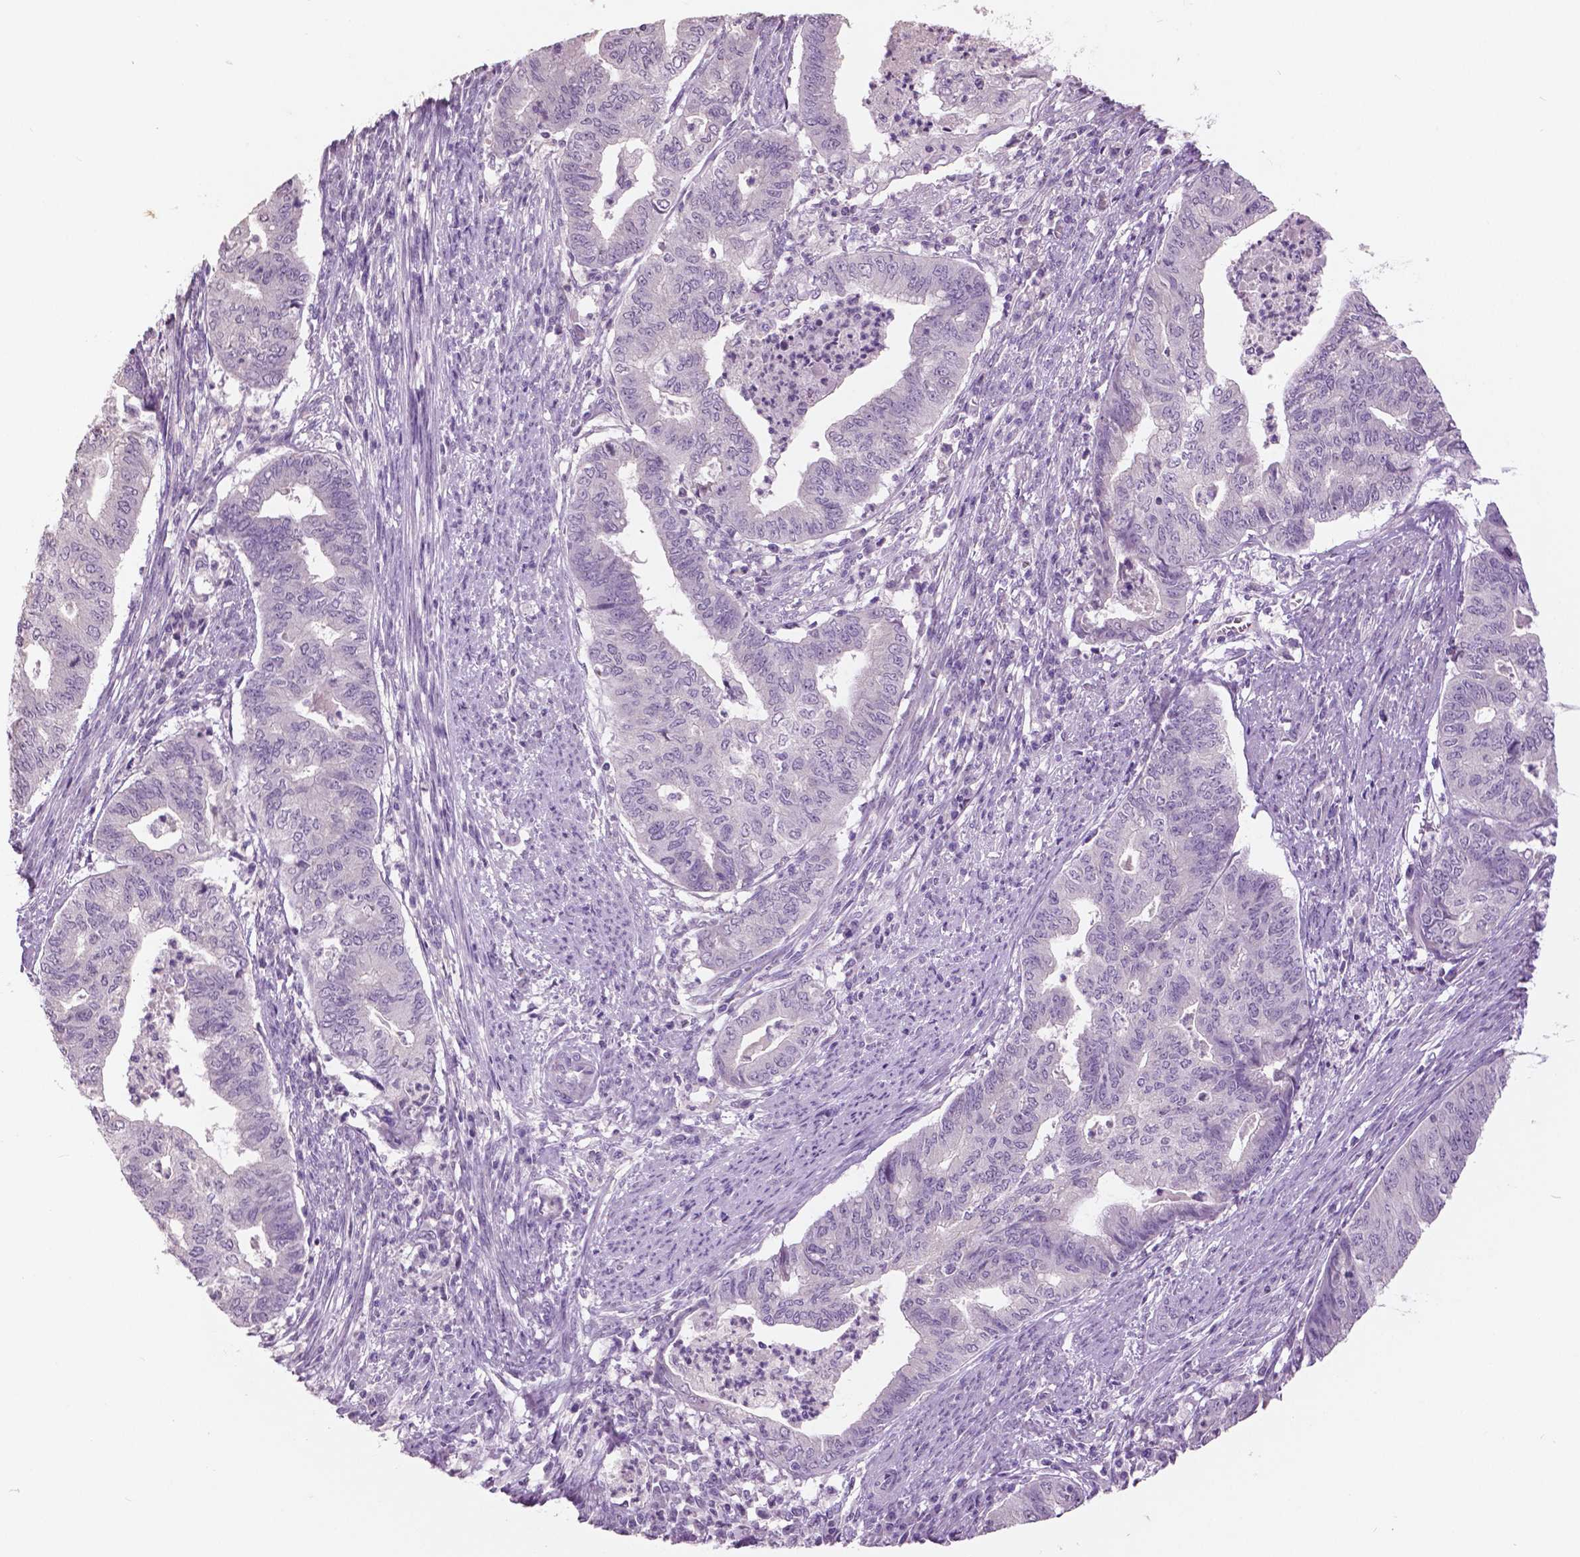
{"staining": {"intensity": "negative", "quantity": "none", "location": "none"}, "tissue": "endometrial cancer", "cell_type": "Tumor cells", "image_type": "cancer", "snomed": [{"axis": "morphology", "description": "Adenocarcinoma, NOS"}, {"axis": "topography", "description": "Endometrium"}], "caption": "Micrograph shows no protein expression in tumor cells of endometrial adenocarcinoma tissue.", "gene": "GRIN2A", "patient": {"sex": "female", "age": 79}}